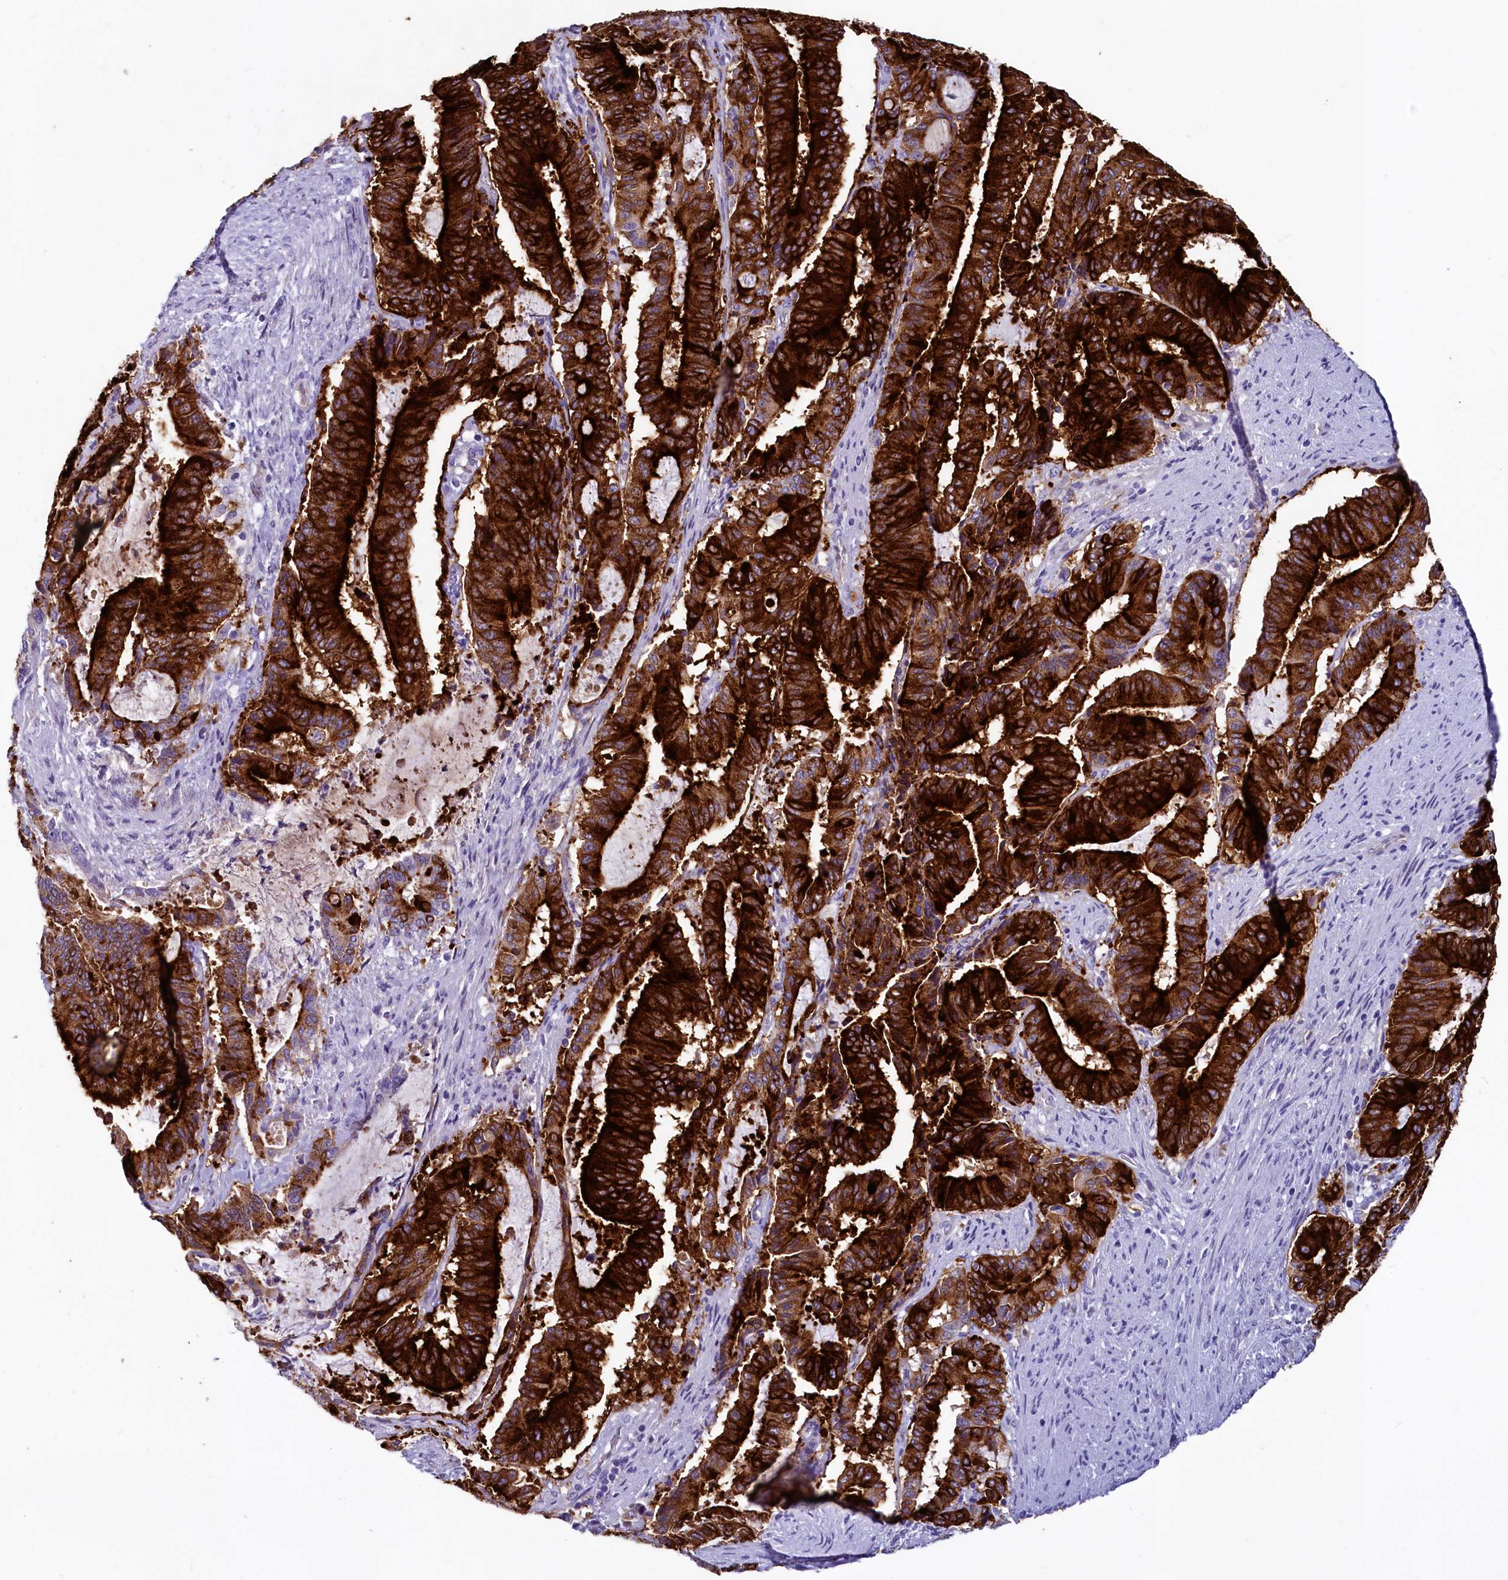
{"staining": {"intensity": "strong", "quantity": ">75%", "location": "cytoplasmic/membranous"}, "tissue": "liver cancer", "cell_type": "Tumor cells", "image_type": "cancer", "snomed": [{"axis": "morphology", "description": "Normal tissue, NOS"}, {"axis": "morphology", "description": "Cholangiocarcinoma"}, {"axis": "topography", "description": "Liver"}, {"axis": "topography", "description": "Peripheral nerve tissue"}], "caption": "A high amount of strong cytoplasmic/membranous positivity is seen in about >75% of tumor cells in cholangiocarcinoma (liver) tissue. The protein is shown in brown color, while the nuclei are stained blue.", "gene": "INSC", "patient": {"sex": "female", "age": 73}}